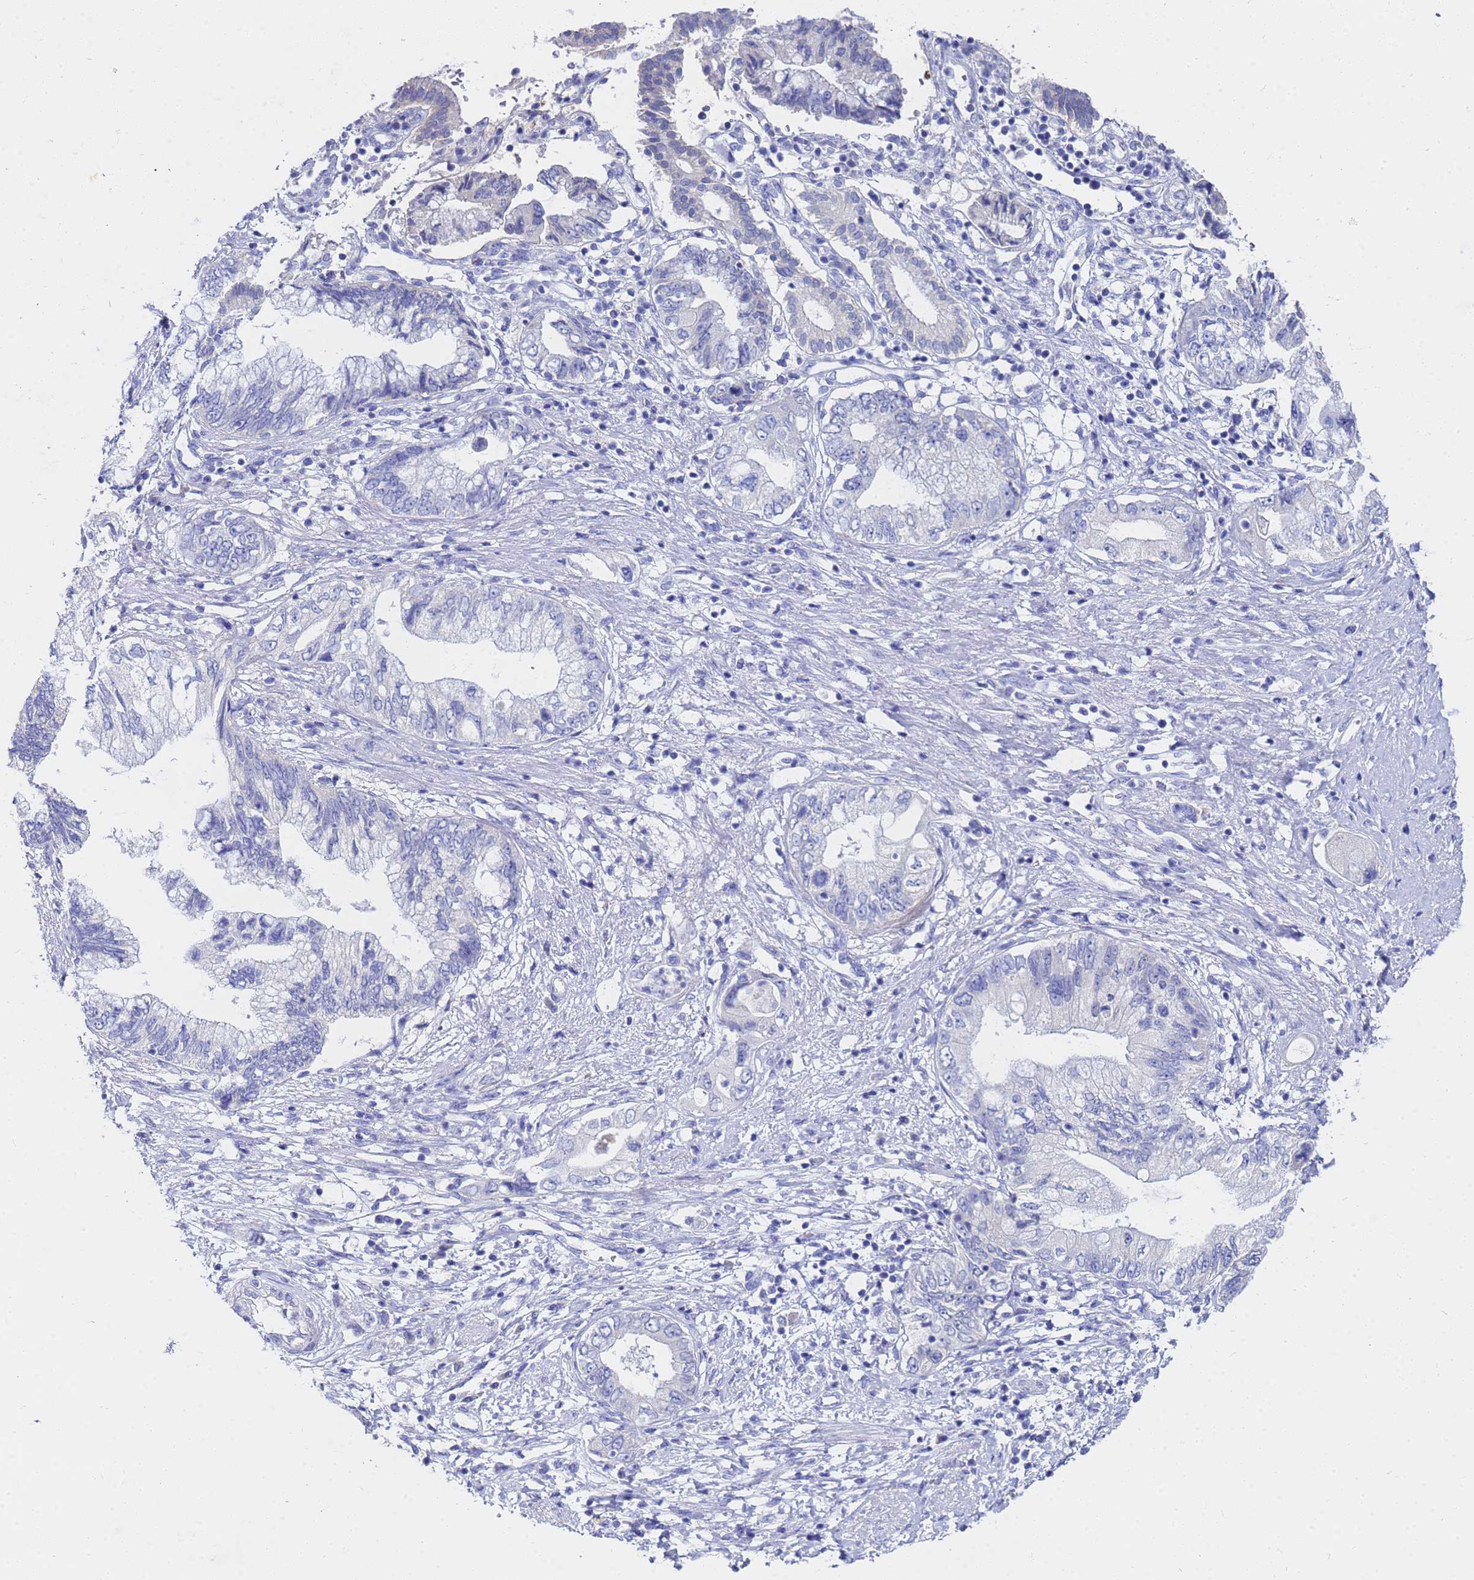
{"staining": {"intensity": "negative", "quantity": "none", "location": "none"}, "tissue": "pancreatic cancer", "cell_type": "Tumor cells", "image_type": "cancer", "snomed": [{"axis": "morphology", "description": "Adenocarcinoma, NOS"}, {"axis": "topography", "description": "Pancreas"}], "caption": "This photomicrograph is of adenocarcinoma (pancreatic) stained with immunohistochemistry (IHC) to label a protein in brown with the nuclei are counter-stained blue. There is no staining in tumor cells. The staining is performed using DAB brown chromogen with nuclei counter-stained in using hematoxylin.", "gene": "C2orf72", "patient": {"sex": "female", "age": 73}}